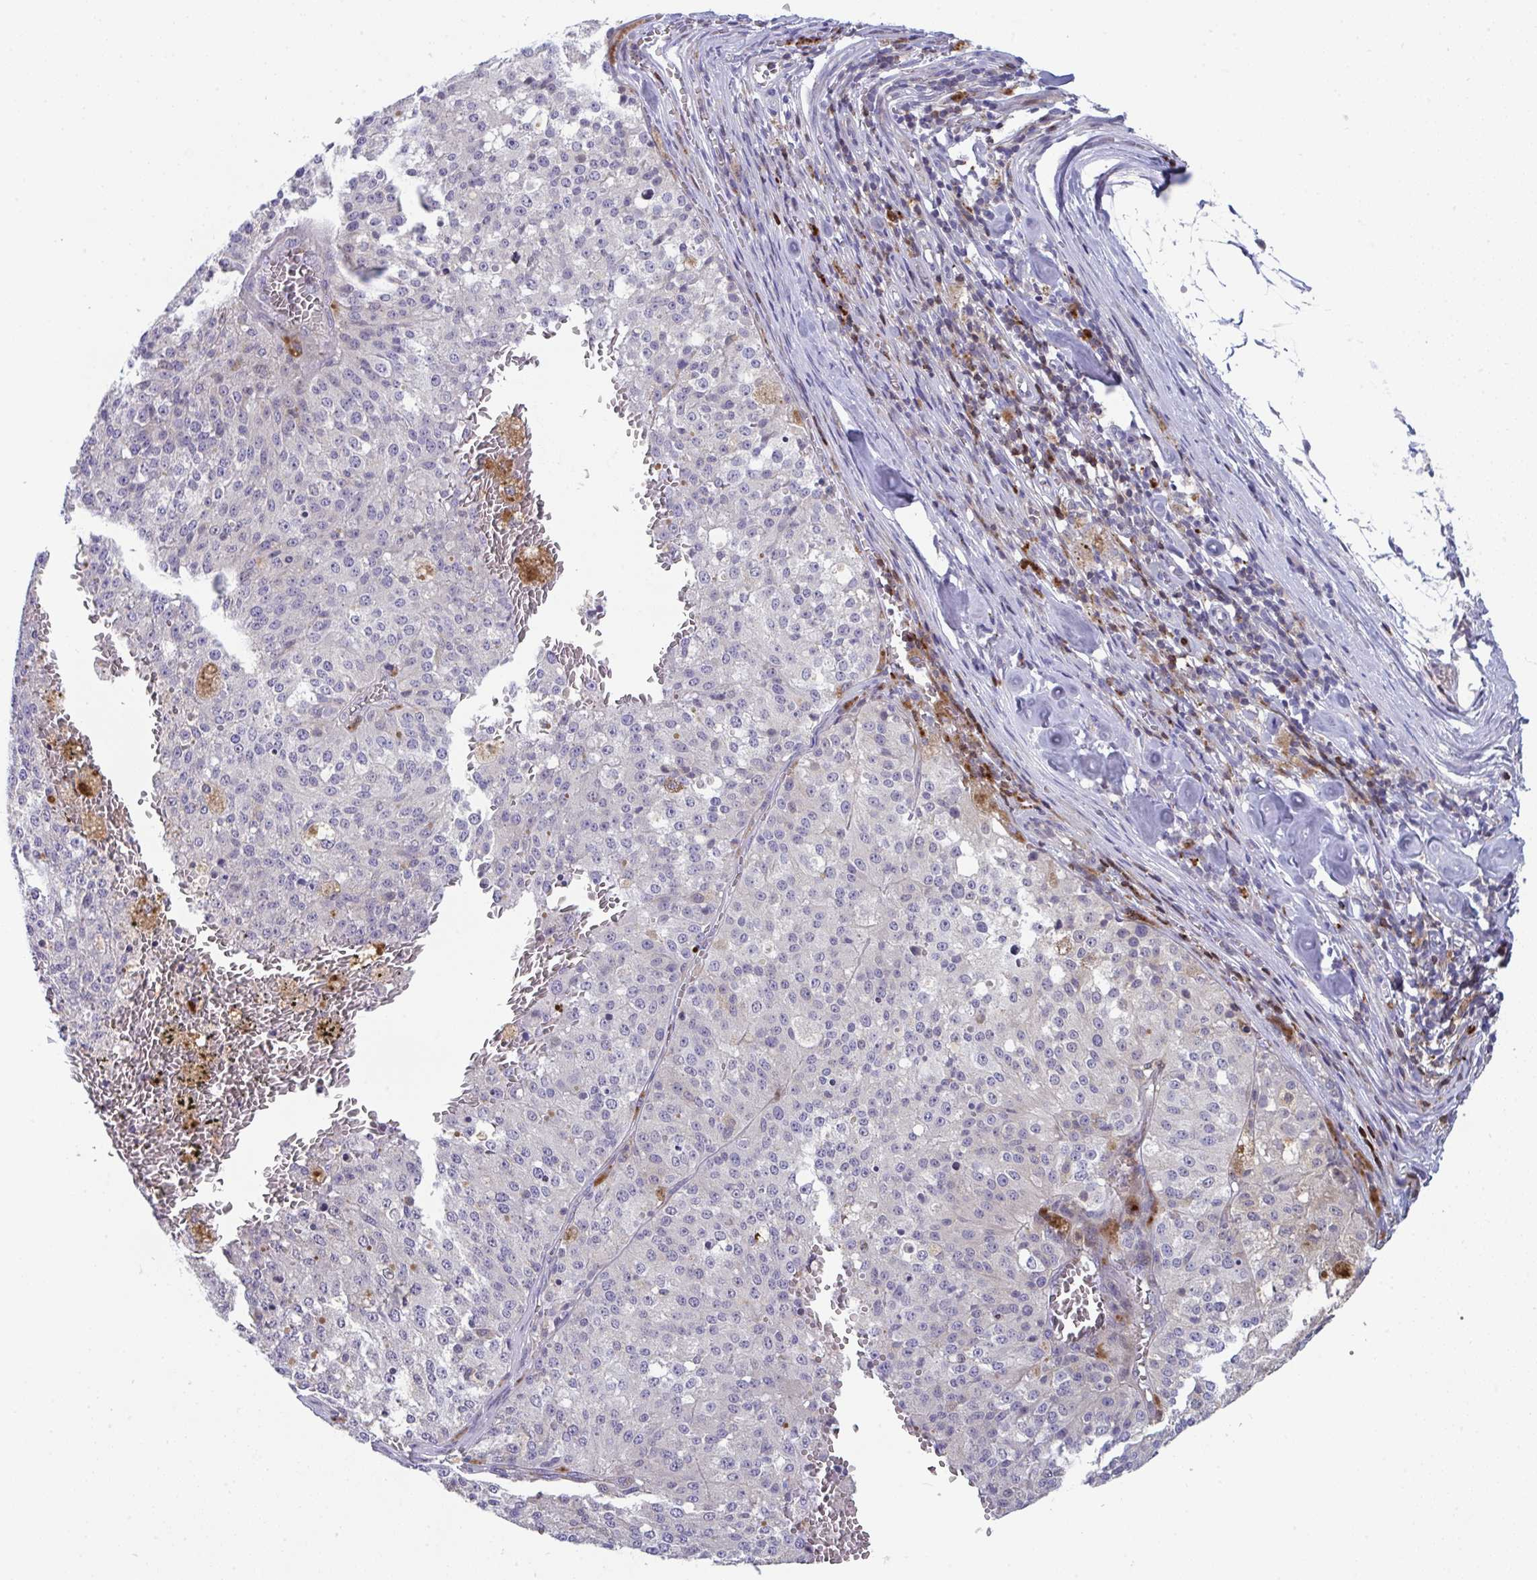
{"staining": {"intensity": "negative", "quantity": "none", "location": "none"}, "tissue": "melanoma", "cell_type": "Tumor cells", "image_type": "cancer", "snomed": [{"axis": "morphology", "description": "Malignant melanoma, Metastatic site"}, {"axis": "topography", "description": "Lymph node"}], "caption": "Tumor cells show no significant protein staining in melanoma.", "gene": "AOC2", "patient": {"sex": "female", "age": 64}}